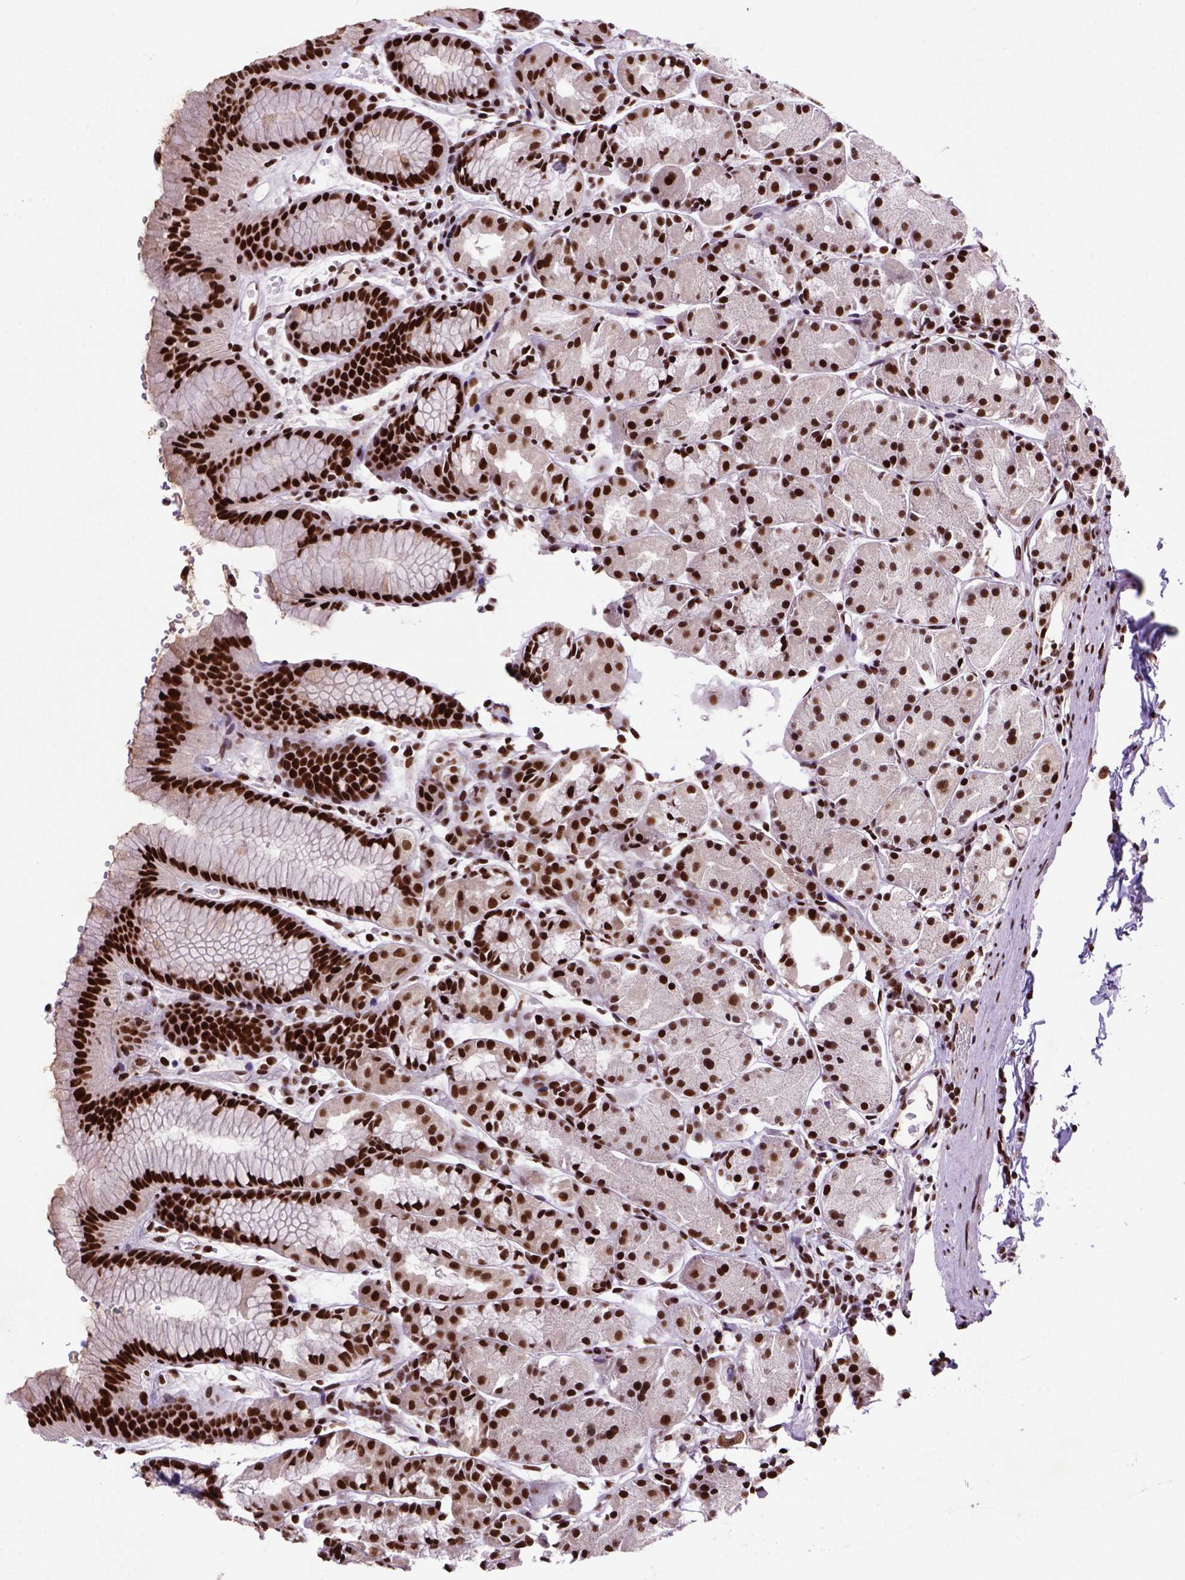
{"staining": {"intensity": "strong", "quantity": ">75%", "location": "nuclear"}, "tissue": "stomach", "cell_type": "Glandular cells", "image_type": "normal", "snomed": [{"axis": "morphology", "description": "Normal tissue, NOS"}, {"axis": "topography", "description": "Stomach, upper"}], "caption": "Normal stomach shows strong nuclear staining in approximately >75% of glandular cells, visualized by immunohistochemistry.", "gene": "NSMCE2", "patient": {"sex": "male", "age": 47}}